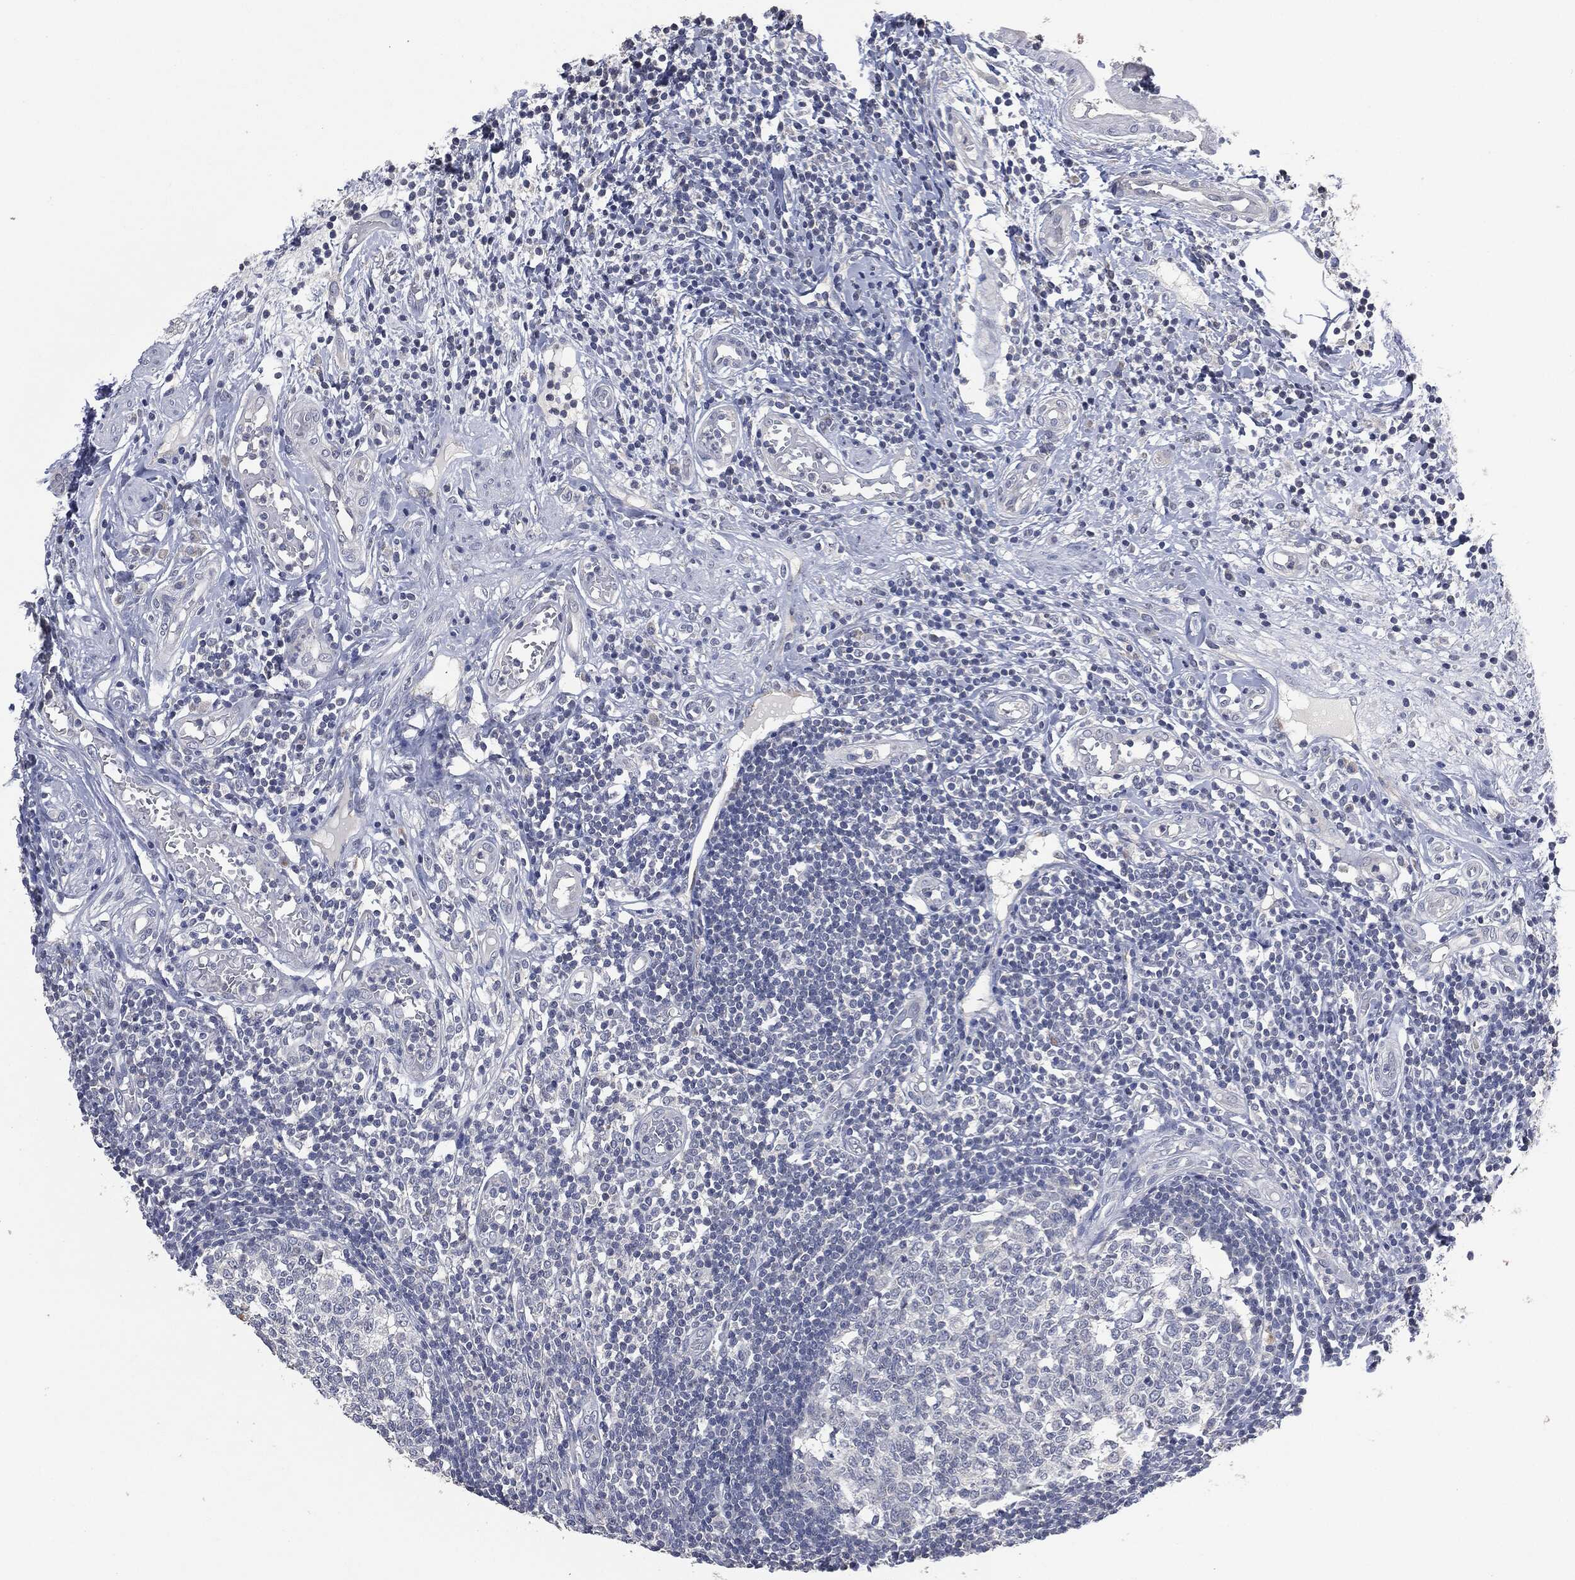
{"staining": {"intensity": "weak", "quantity": "25%-75%", "location": "cytoplasmic/membranous"}, "tissue": "appendix", "cell_type": "Glandular cells", "image_type": "normal", "snomed": [{"axis": "morphology", "description": "Normal tissue, NOS"}, {"axis": "morphology", "description": "Inflammation, NOS"}, {"axis": "topography", "description": "Appendix"}], "caption": "Appendix stained for a protein reveals weak cytoplasmic/membranous positivity in glandular cells. (DAB IHC with brightfield microscopy, high magnification).", "gene": "IL1RN", "patient": {"sex": "male", "age": 16}}